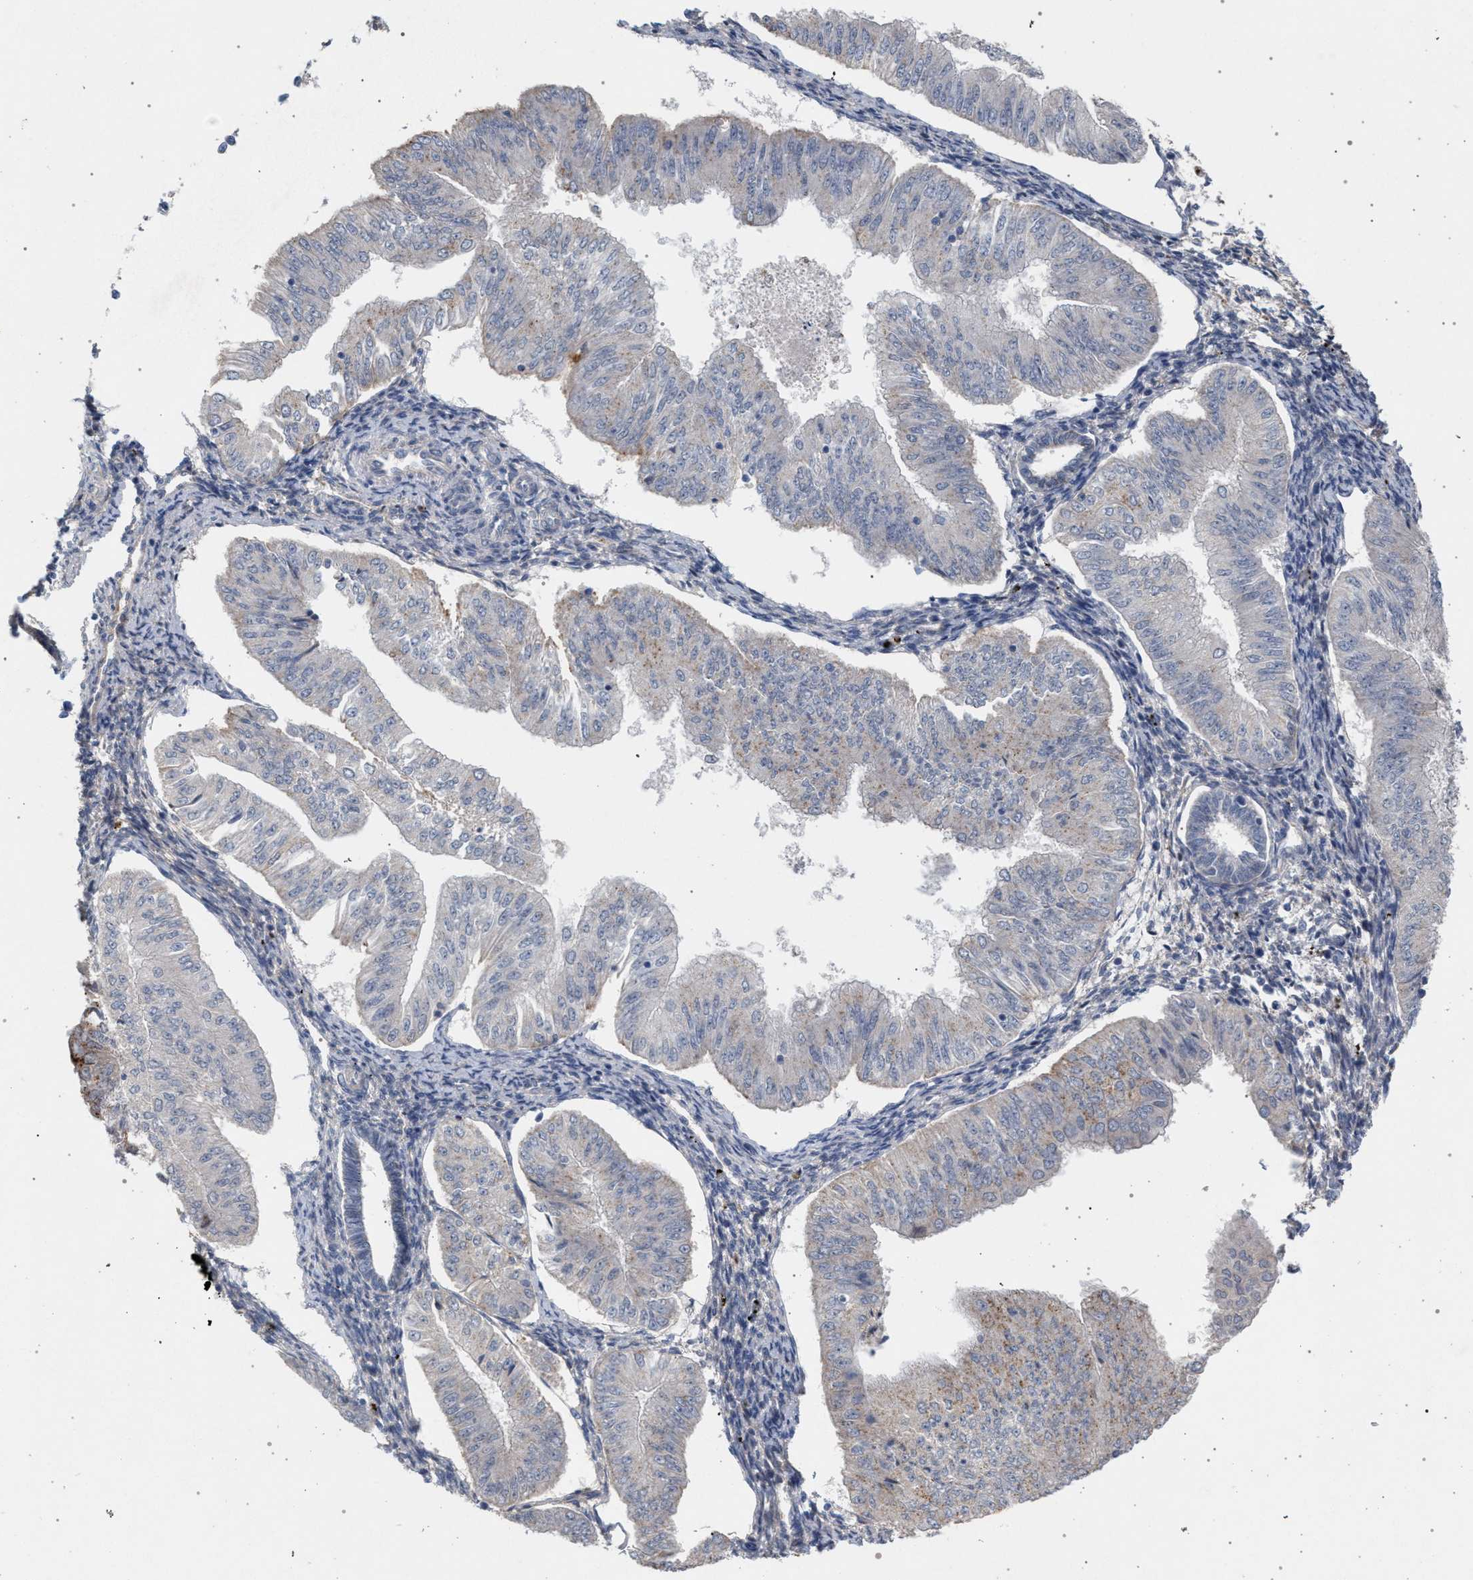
{"staining": {"intensity": "moderate", "quantity": "<25%", "location": "cytoplasmic/membranous"}, "tissue": "endometrial cancer", "cell_type": "Tumor cells", "image_type": "cancer", "snomed": [{"axis": "morphology", "description": "Normal tissue, NOS"}, {"axis": "morphology", "description": "Adenocarcinoma, NOS"}, {"axis": "topography", "description": "Endometrium"}], "caption": "An immunohistochemistry histopathology image of neoplastic tissue is shown. Protein staining in brown labels moderate cytoplasmic/membranous positivity in endometrial cancer within tumor cells.", "gene": "MAMDC2", "patient": {"sex": "female", "age": 53}}